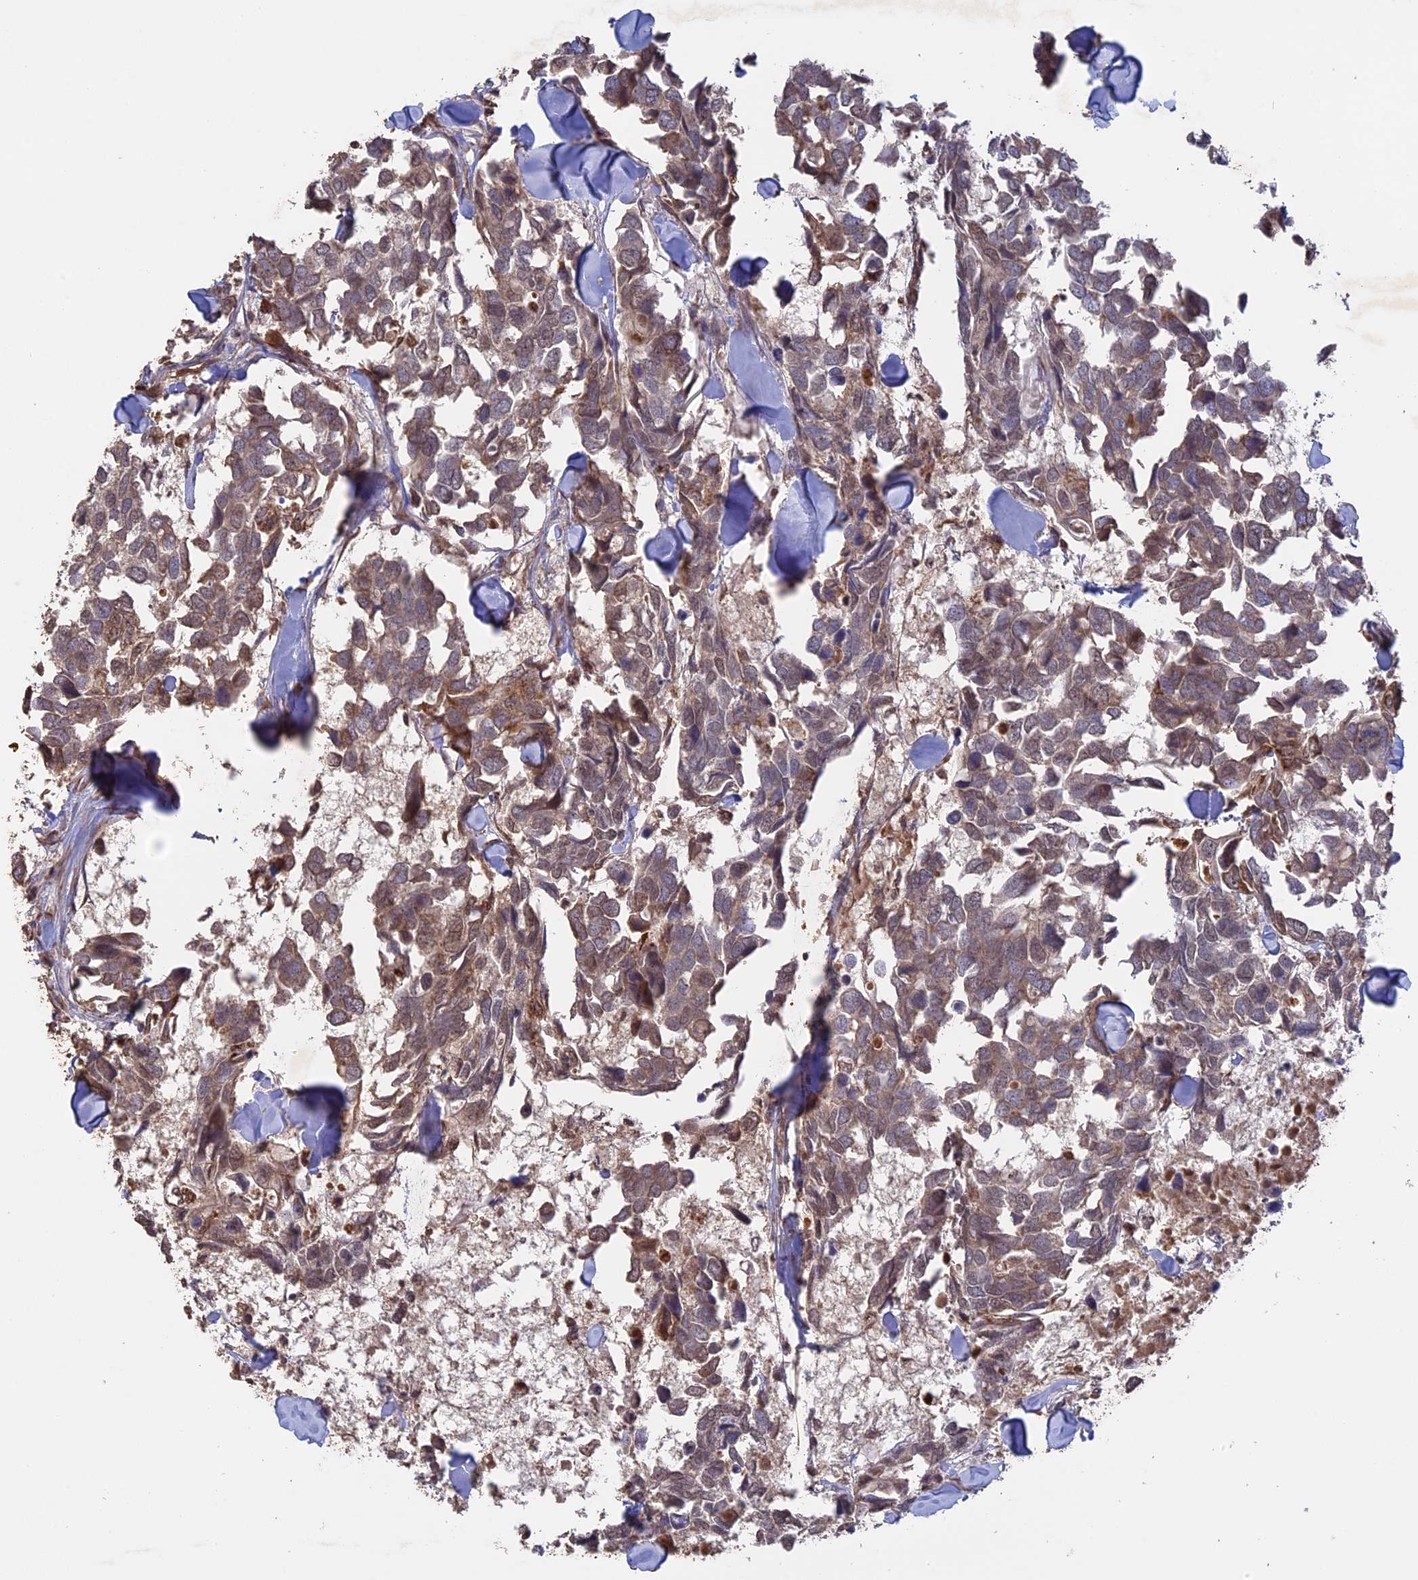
{"staining": {"intensity": "weak", "quantity": ">75%", "location": "cytoplasmic/membranous,nuclear"}, "tissue": "breast cancer", "cell_type": "Tumor cells", "image_type": "cancer", "snomed": [{"axis": "morphology", "description": "Duct carcinoma"}, {"axis": "topography", "description": "Breast"}], "caption": "Immunohistochemistry of breast cancer shows low levels of weak cytoplasmic/membranous and nuclear staining in about >75% of tumor cells.", "gene": "FAM210B", "patient": {"sex": "female", "age": 83}}